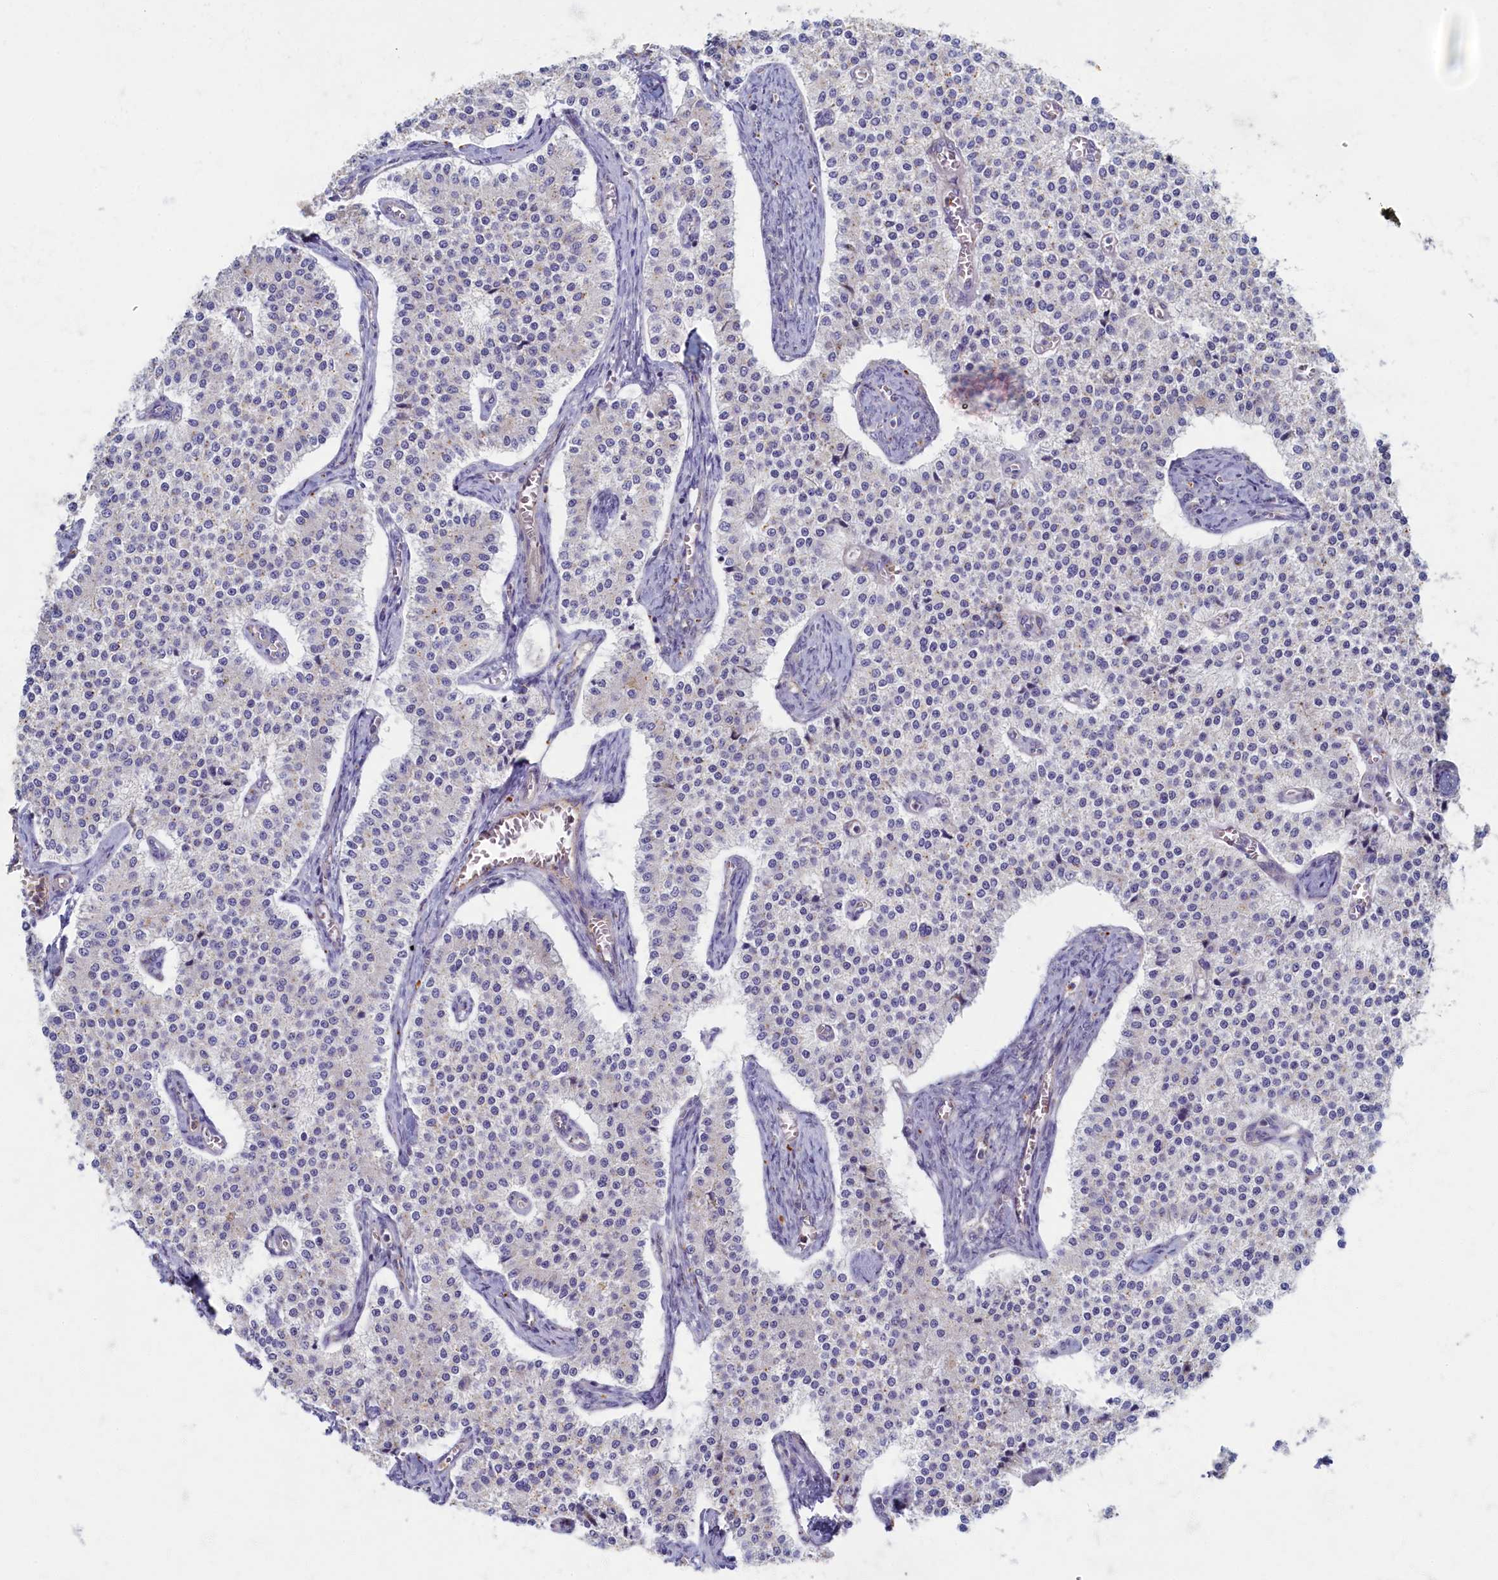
{"staining": {"intensity": "negative", "quantity": "none", "location": "none"}, "tissue": "carcinoid", "cell_type": "Tumor cells", "image_type": "cancer", "snomed": [{"axis": "morphology", "description": "Carcinoid, malignant, NOS"}, {"axis": "topography", "description": "Colon"}], "caption": "Micrograph shows no protein positivity in tumor cells of malignant carcinoid tissue.", "gene": "PSMG2", "patient": {"sex": "female", "age": 52}}